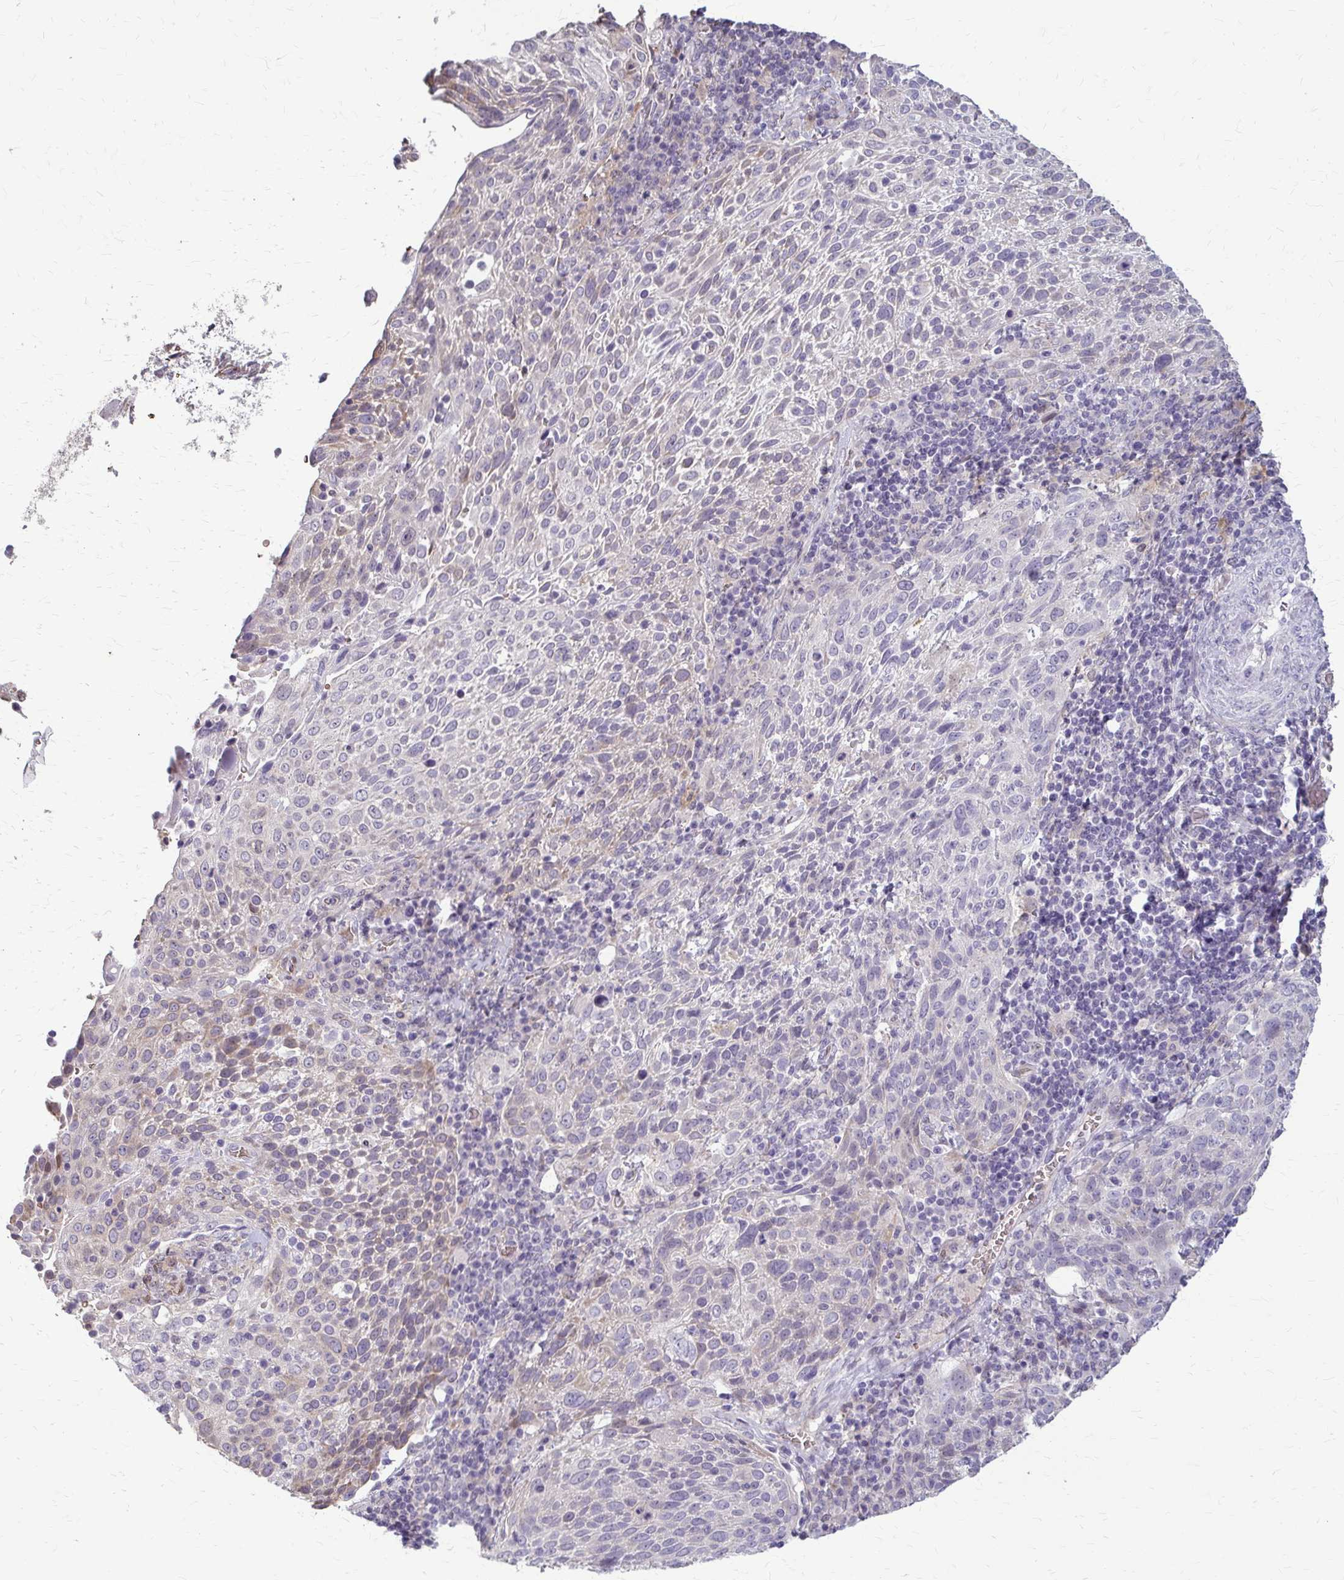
{"staining": {"intensity": "negative", "quantity": "none", "location": "none"}, "tissue": "cervical cancer", "cell_type": "Tumor cells", "image_type": "cancer", "snomed": [{"axis": "morphology", "description": "Squamous cell carcinoma, NOS"}, {"axis": "topography", "description": "Cervix"}], "caption": "There is no significant staining in tumor cells of cervical squamous cell carcinoma. (Immunohistochemistry (ihc), brightfield microscopy, high magnification).", "gene": "ZNF34", "patient": {"sex": "female", "age": 61}}